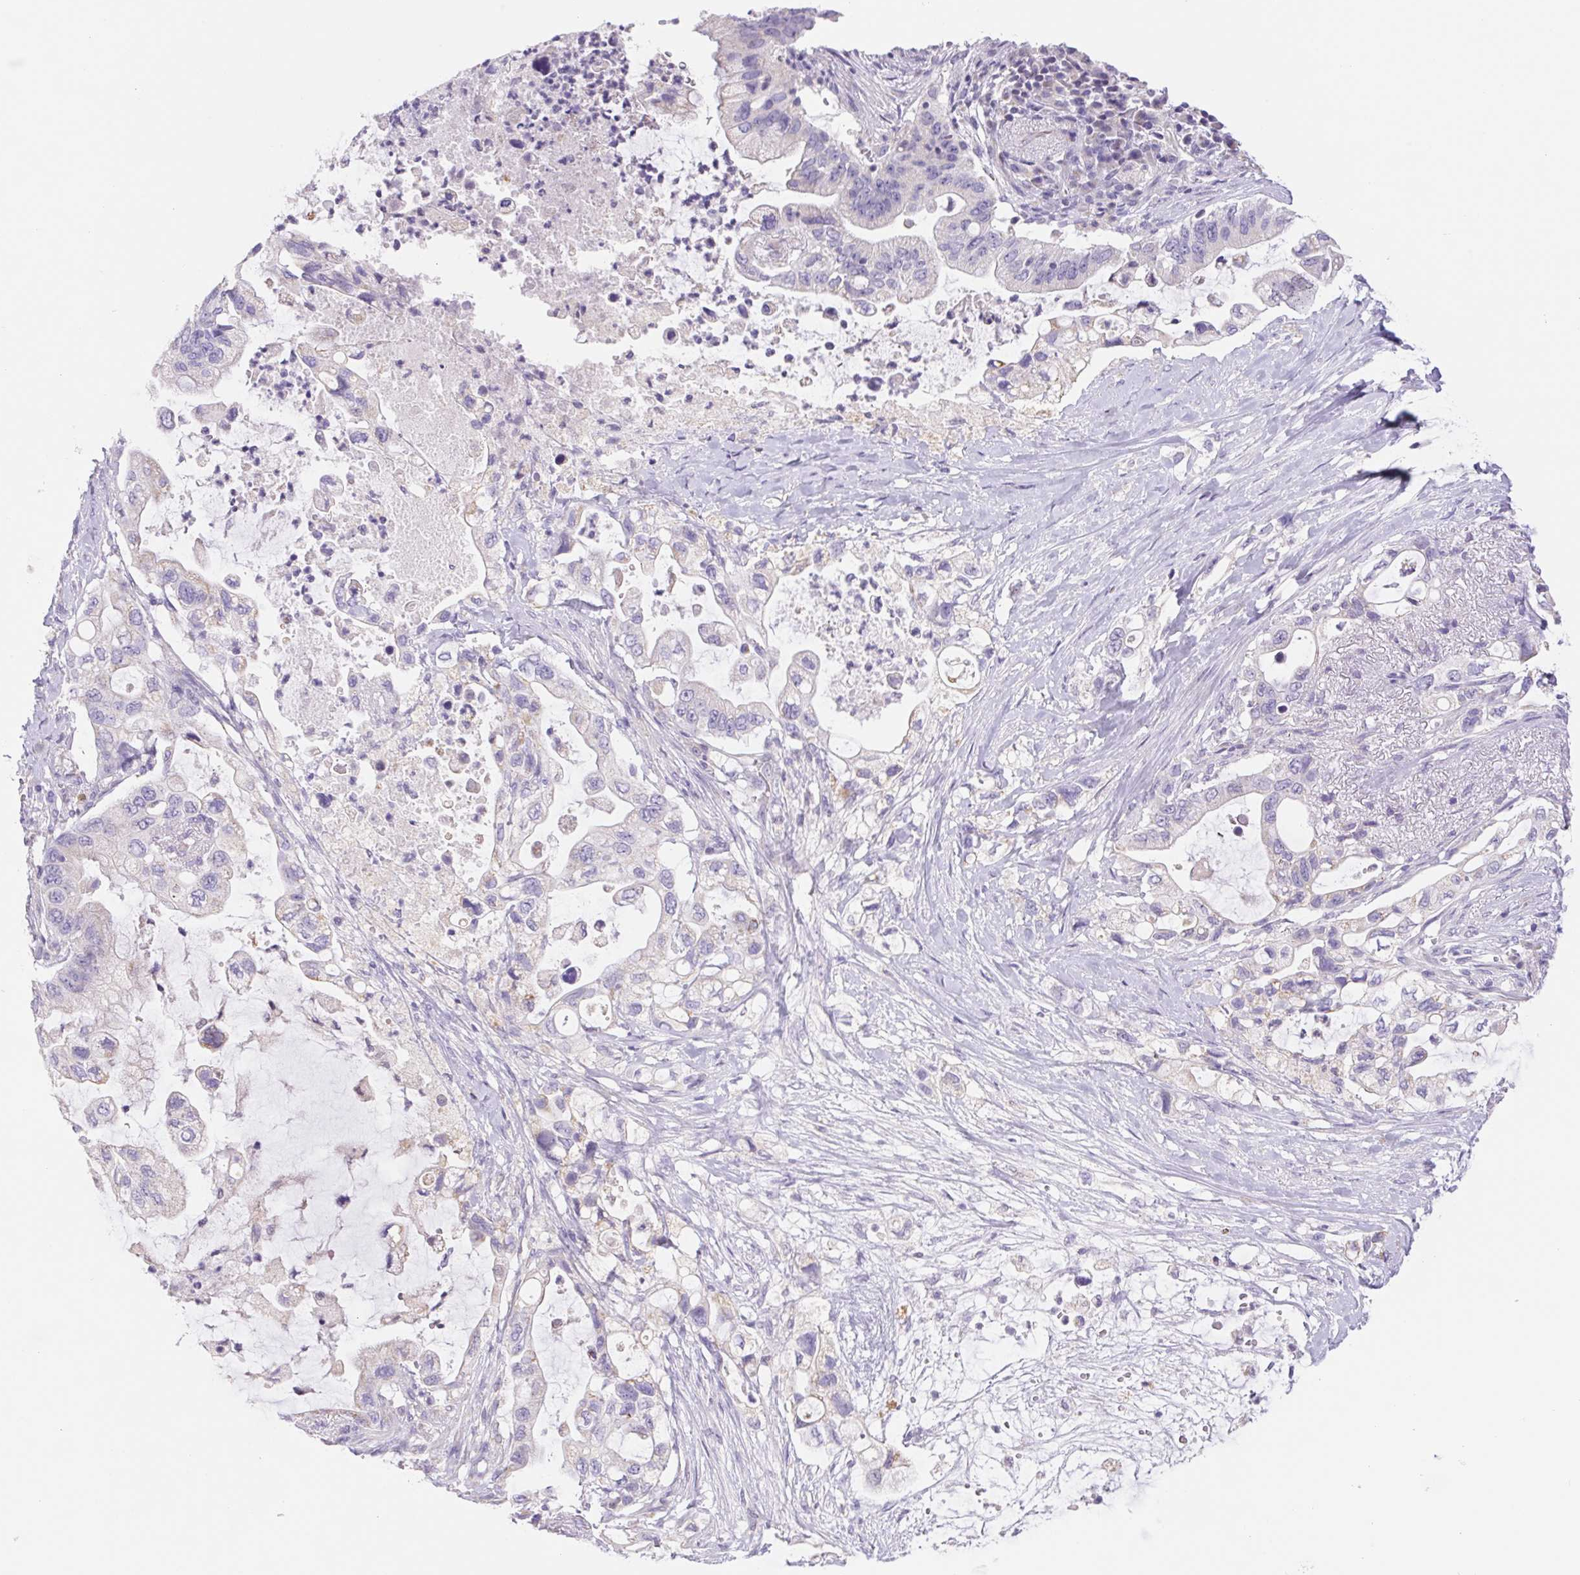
{"staining": {"intensity": "negative", "quantity": "none", "location": "none"}, "tissue": "pancreatic cancer", "cell_type": "Tumor cells", "image_type": "cancer", "snomed": [{"axis": "morphology", "description": "Adenocarcinoma, NOS"}, {"axis": "topography", "description": "Pancreas"}], "caption": "This is an immunohistochemistry micrograph of human adenocarcinoma (pancreatic). There is no positivity in tumor cells.", "gene": "FKBP6", "patient": {"sex": "female", "age": 72}}